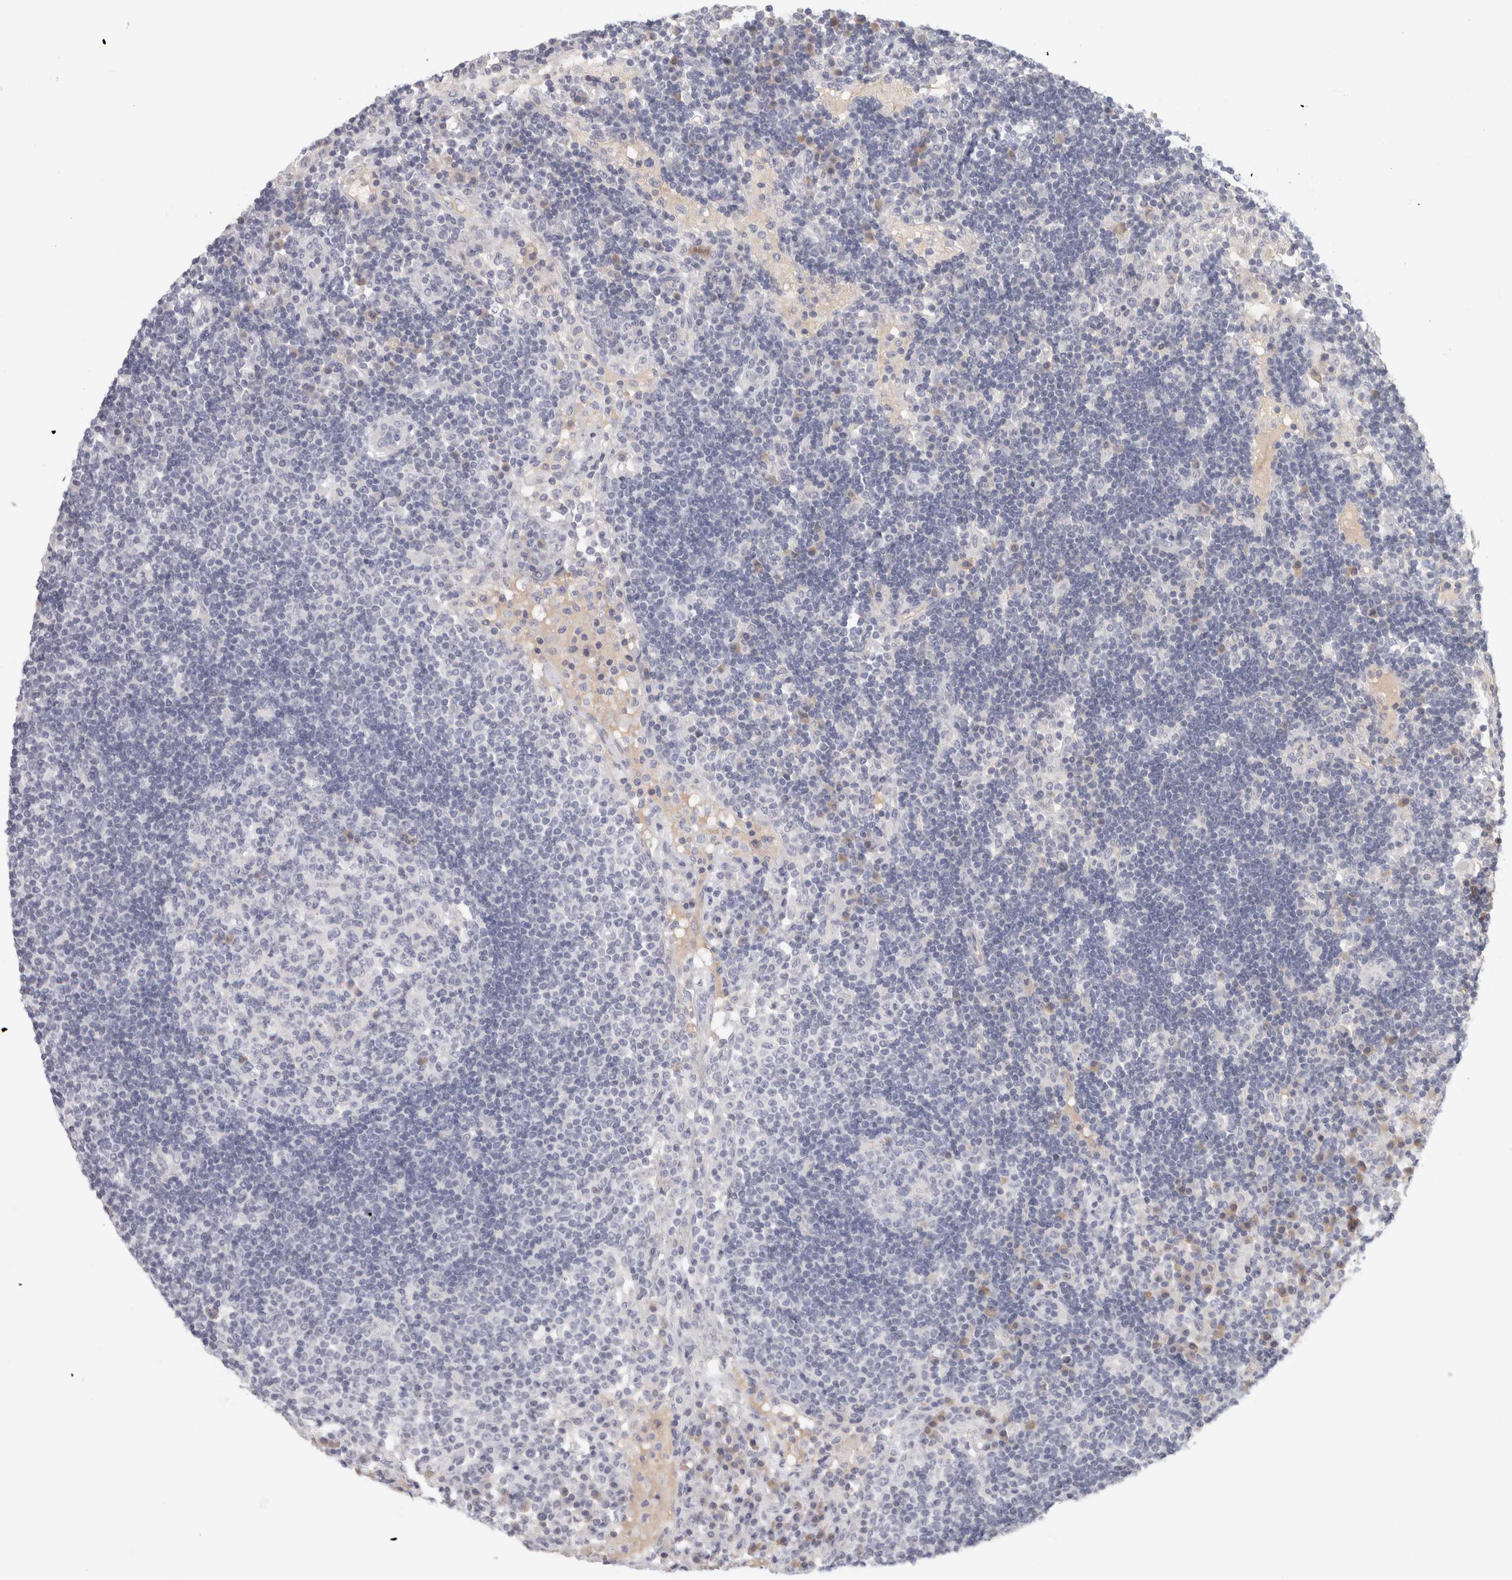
{"staining": {"intensity": "negative", "quantity": "none", "location": "none"}, "tissue": "lymph node", "cell_type": "Germinal center cells", "image_type": "normal", "snomed": [{"axis": "morphology", "description": "Normal tissue, NOS"}, {"axis": "topography", "description": "Lymph node"}], "caption": "A high-resolution photomicrograph shows immunohistochemistry staining of normal lymph node, which demonstrates no significant staining in germinal center cells.", "gene": "STK31", "patient": {"sex": "female", "age": 53}}